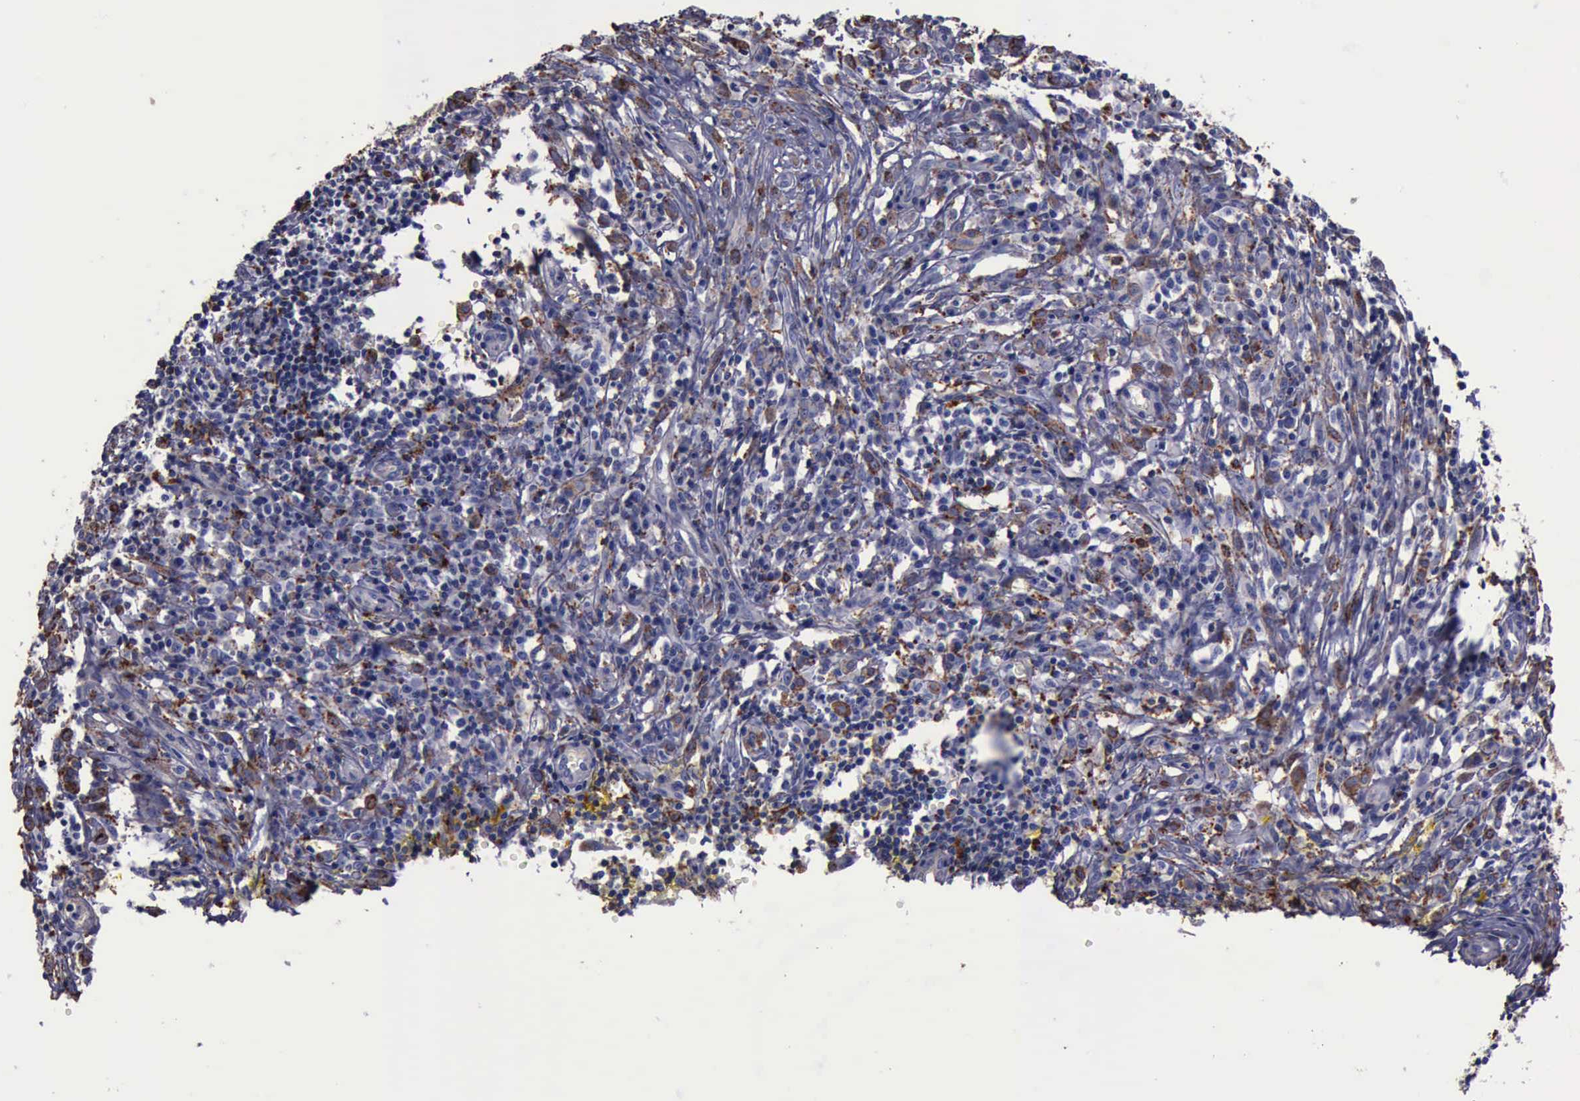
{"staining": {"intensity": "moderate", "quantity": "25%-75%", "location": "cytoplasmic/membranous"}, "tissue": "melanoma", "cell_type": "Tumor cells", "image_type": "cancer", "snomed": [{"axis": "morphology", "description": "Malignant melanoma, NOS"}, {"axis": "topography", "description": "Skin"}], "caption": "High-power microscopy captured an immunohistochemistry (IHC) micrograph of melanoma, revealing moderate cytoplasmic/membranous staining in about 25%-75% of tumor cells.", "gene": "CTSD", "patient": {"sex": "female", "age": 52}}